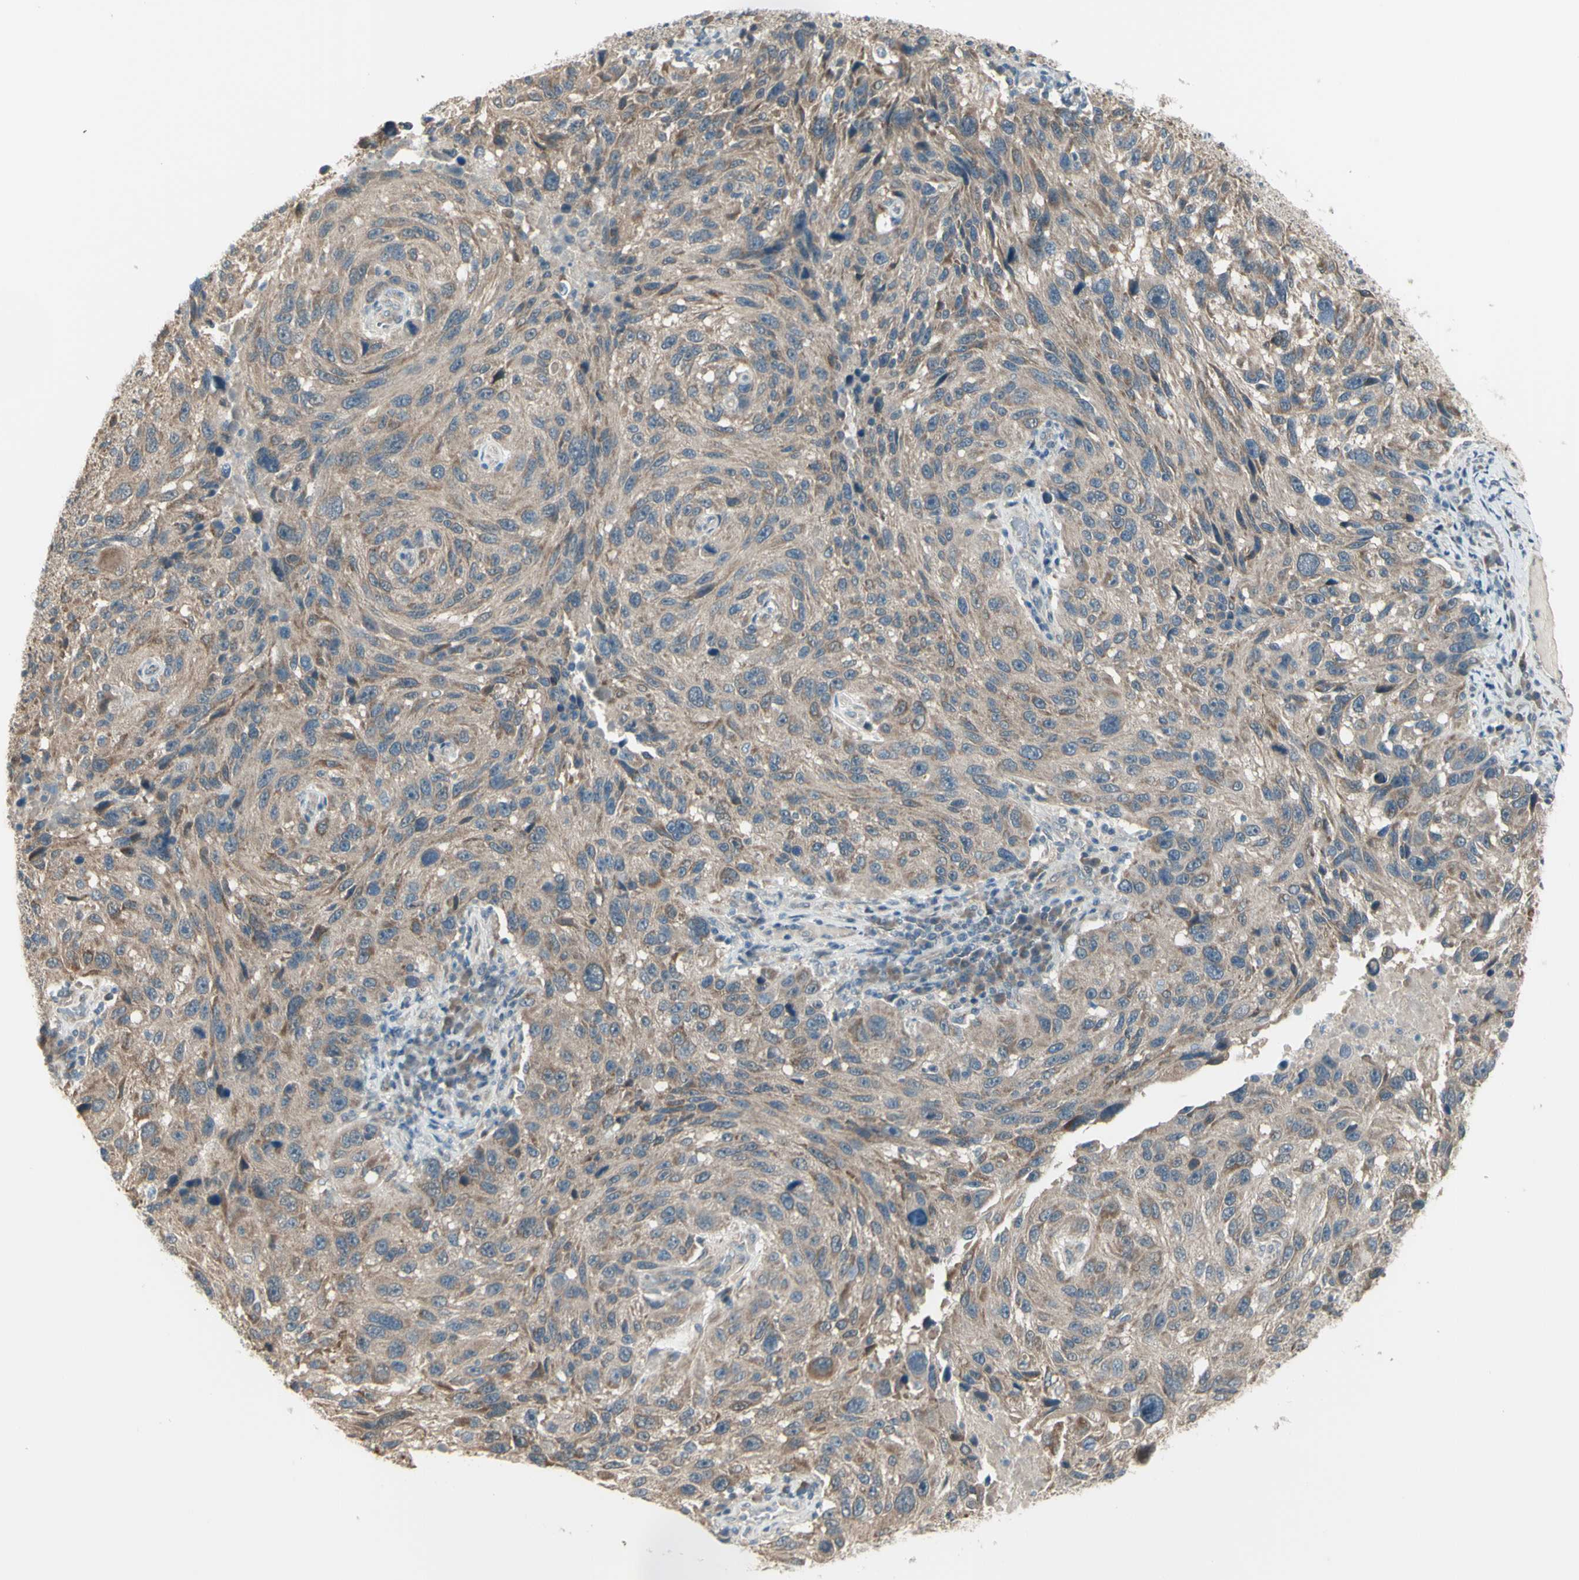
{"staining": {"intensity": "weak", "quantity": ">75%", "location": "cytoplasmic/membranous"}, "tissue": "melanoma", "cell_type": "Tumor cells", "image_type": "cancer", "snomed": [{"axis": "morphology", "description": "Malignant melanoma, NOS"}, {"axis": "topography", "description": "Skin"}], "caption": "Immunohistochemical staining of malignant melanoma displays low levels of weak cytoplasmic/membranous positivity in approximately >75% of tumor cells.", "gene": "NAXD", "patient": {"sex": "male", "age": 53}}